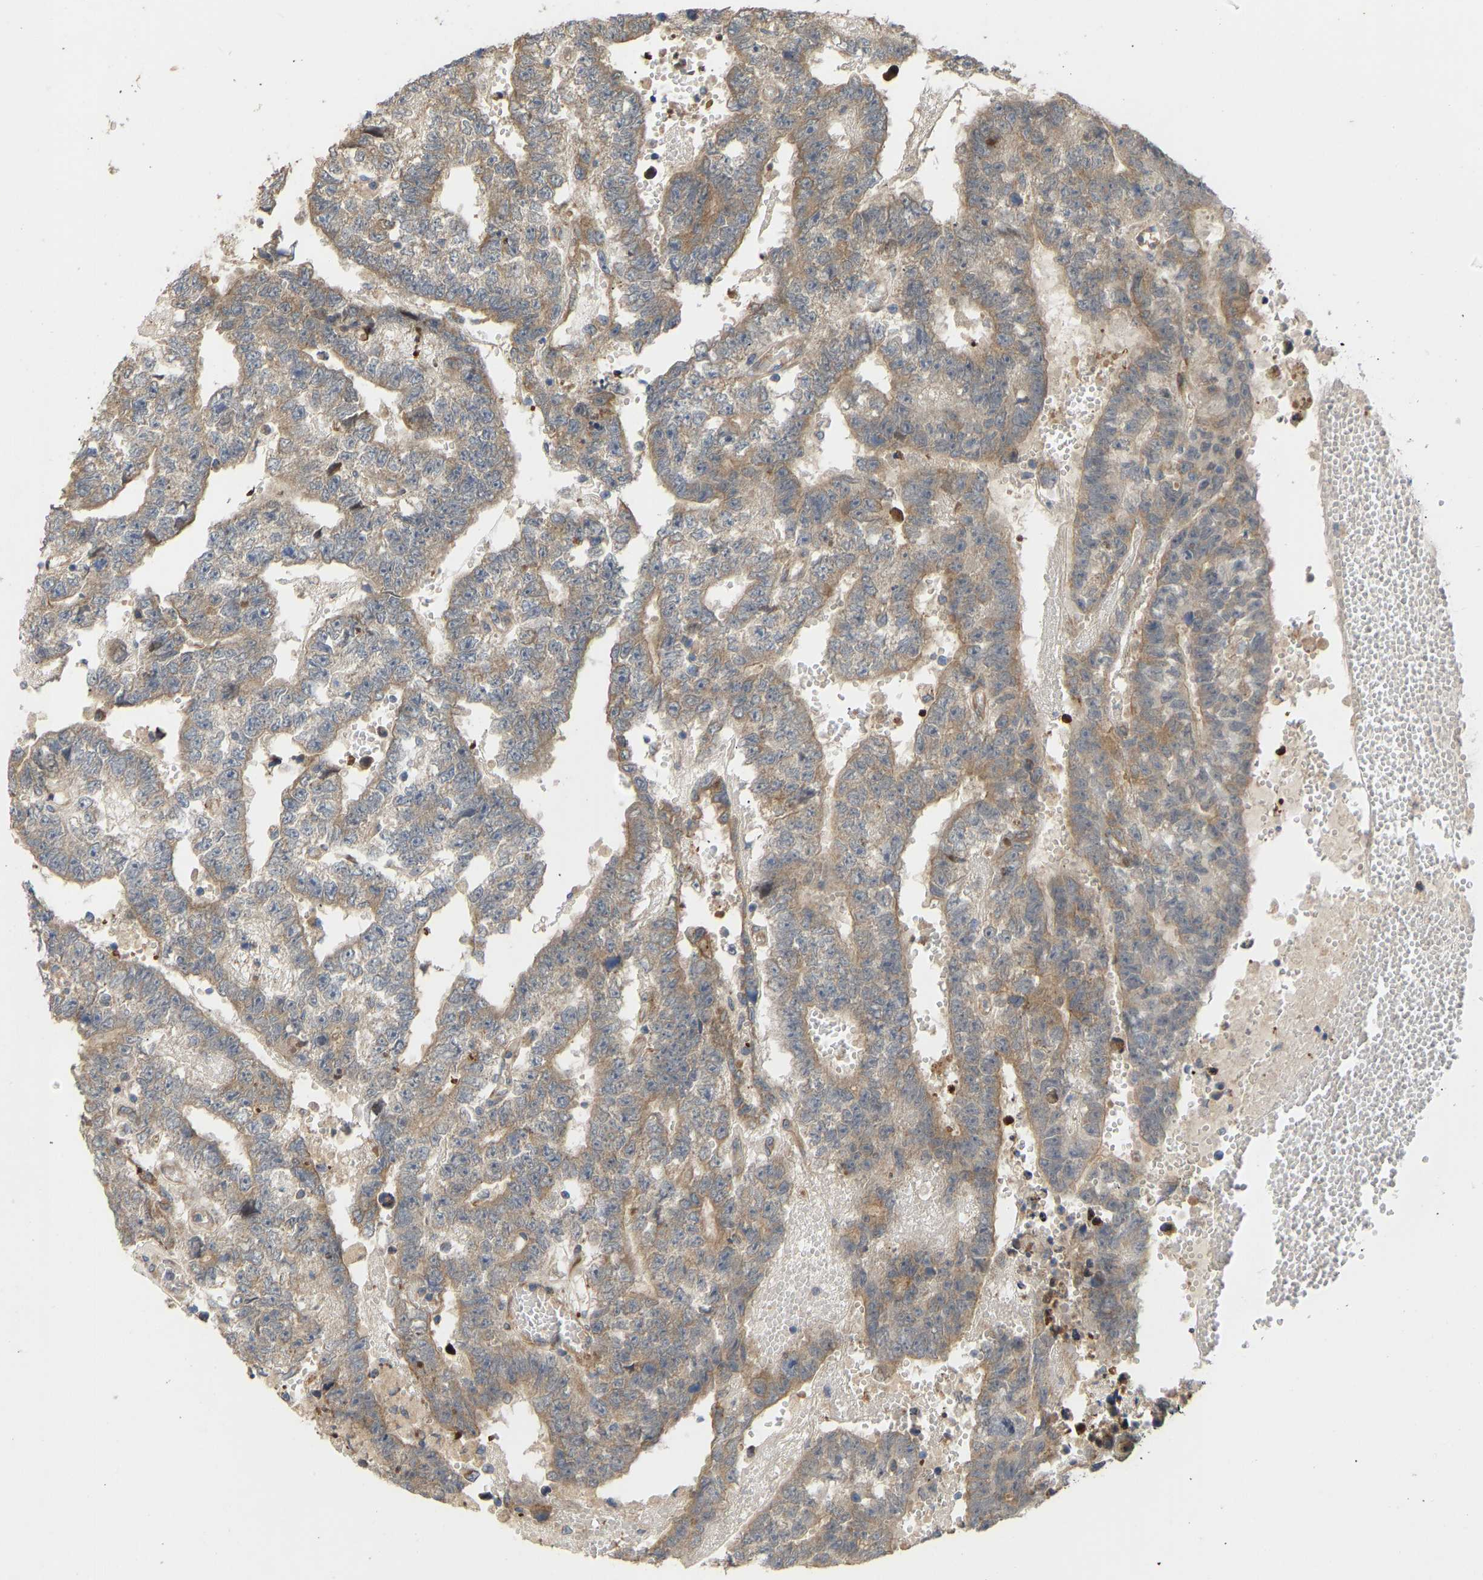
{"staining": {"intensity": "weak", "quantity": ">75%", "location": "cytoplasmic/membranous"}, "tissue": "testis cancer", "cell_type": "Tumor cells", "image_type": "cancer", "snomed": [{"axis": "morphology", "description": "Seminoma, NOS"}, {"axis": "topography", "description": "Testis"}], "caption": "The photomicrograph reveals immunohistochemical staining of seminoma (testis). There is weak cytoplasmic/membranous staining is present in about >75% of tumor cells.", "gene": "HACD2", "patient": {"sex": "male", "age": 34}}